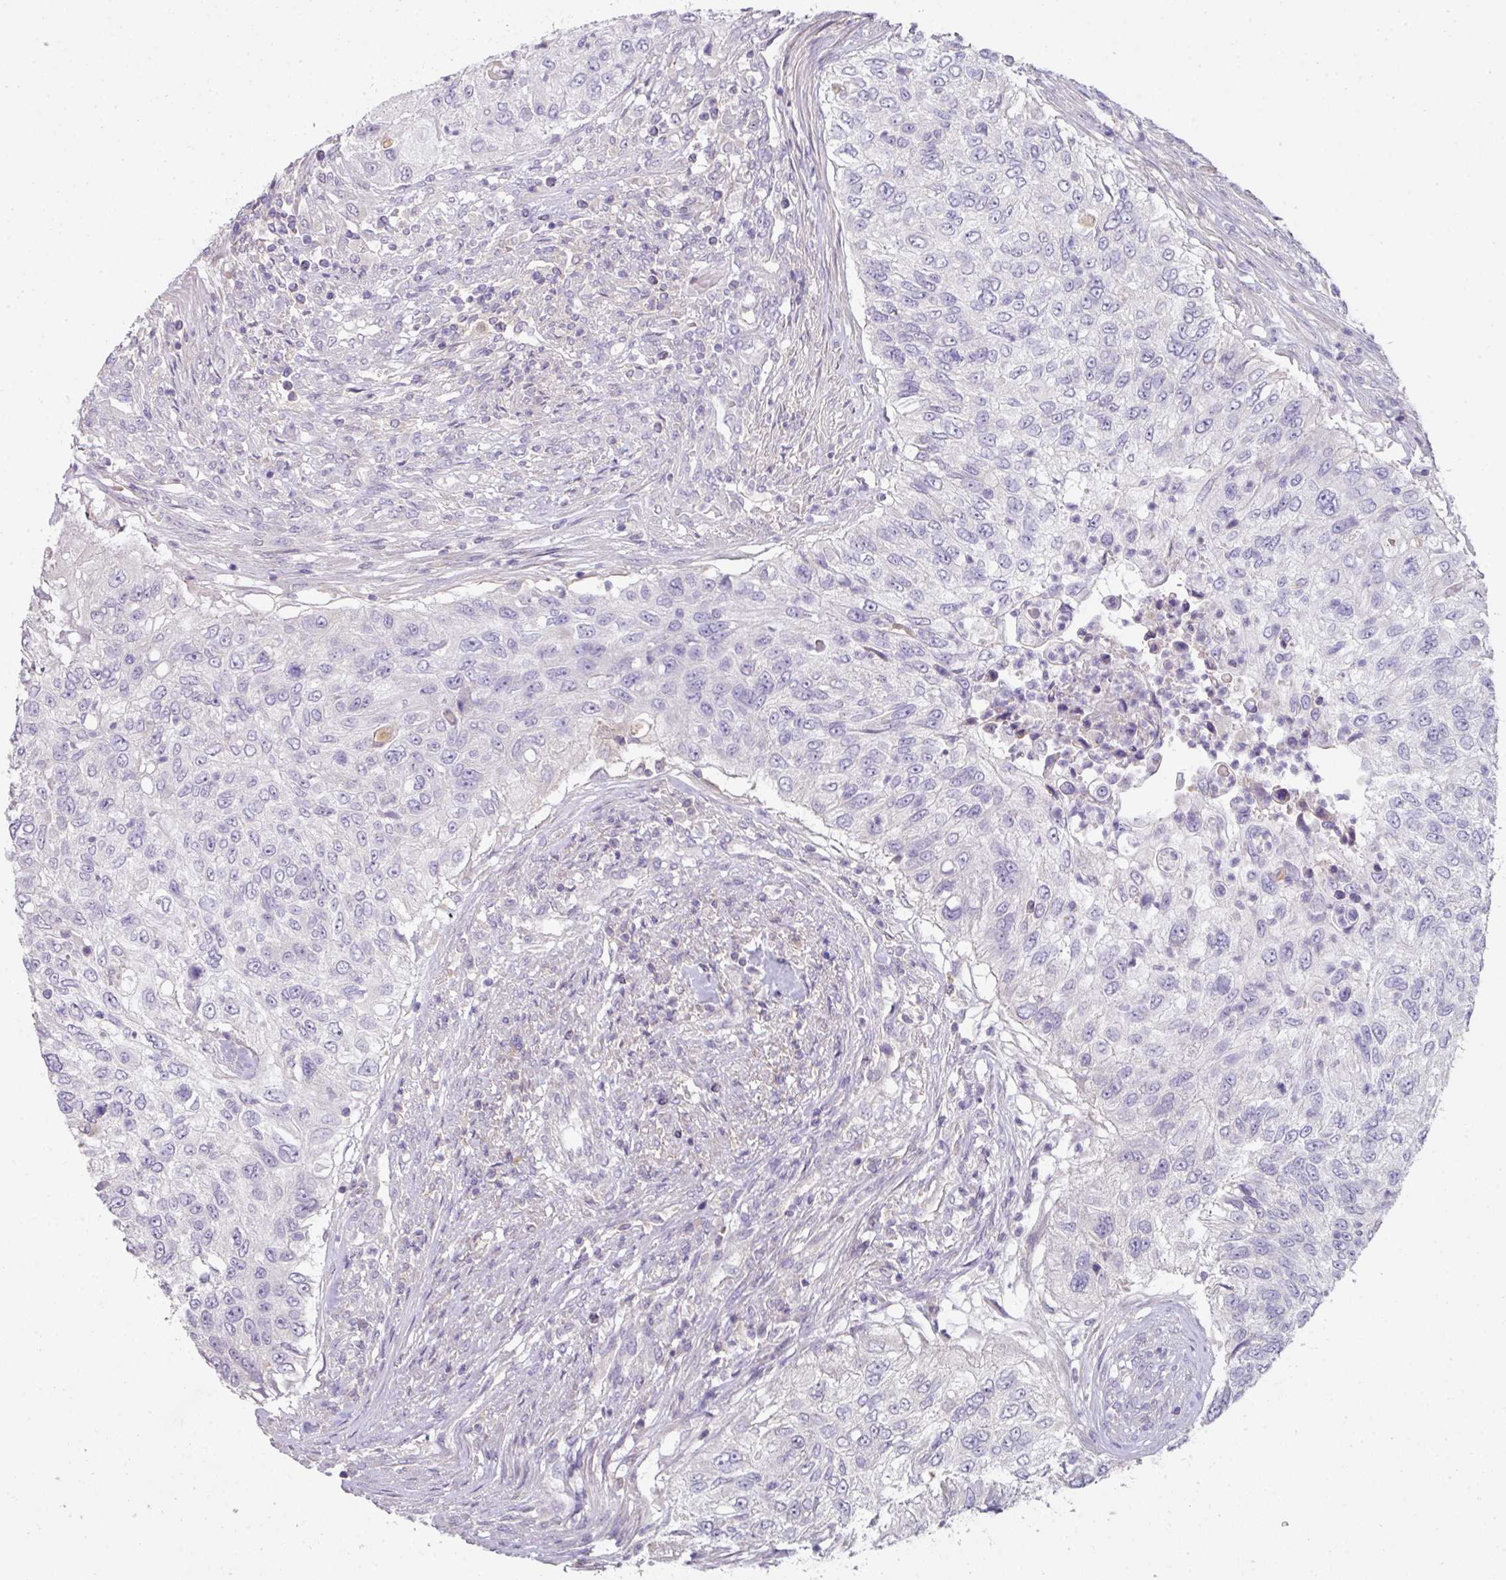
{"staining": {"intensity": "negative", "quantity": "none", "location": "none"}, "tissue": "urothelial cancer", "cell_type": "Tumor cells", "image_type": "cancer", "snomed": [{"axis": "morphology", "description": "Urothelial carcinoma, High grade"}, {"axis": "topography", "description": "Urinary bladder"}], "caption": "Tumor cells are negative for protein expression in human high-grade urothelial carcinoma.", "gene": "ZNF266", "patient": {"sex": "female", "age": 60}}